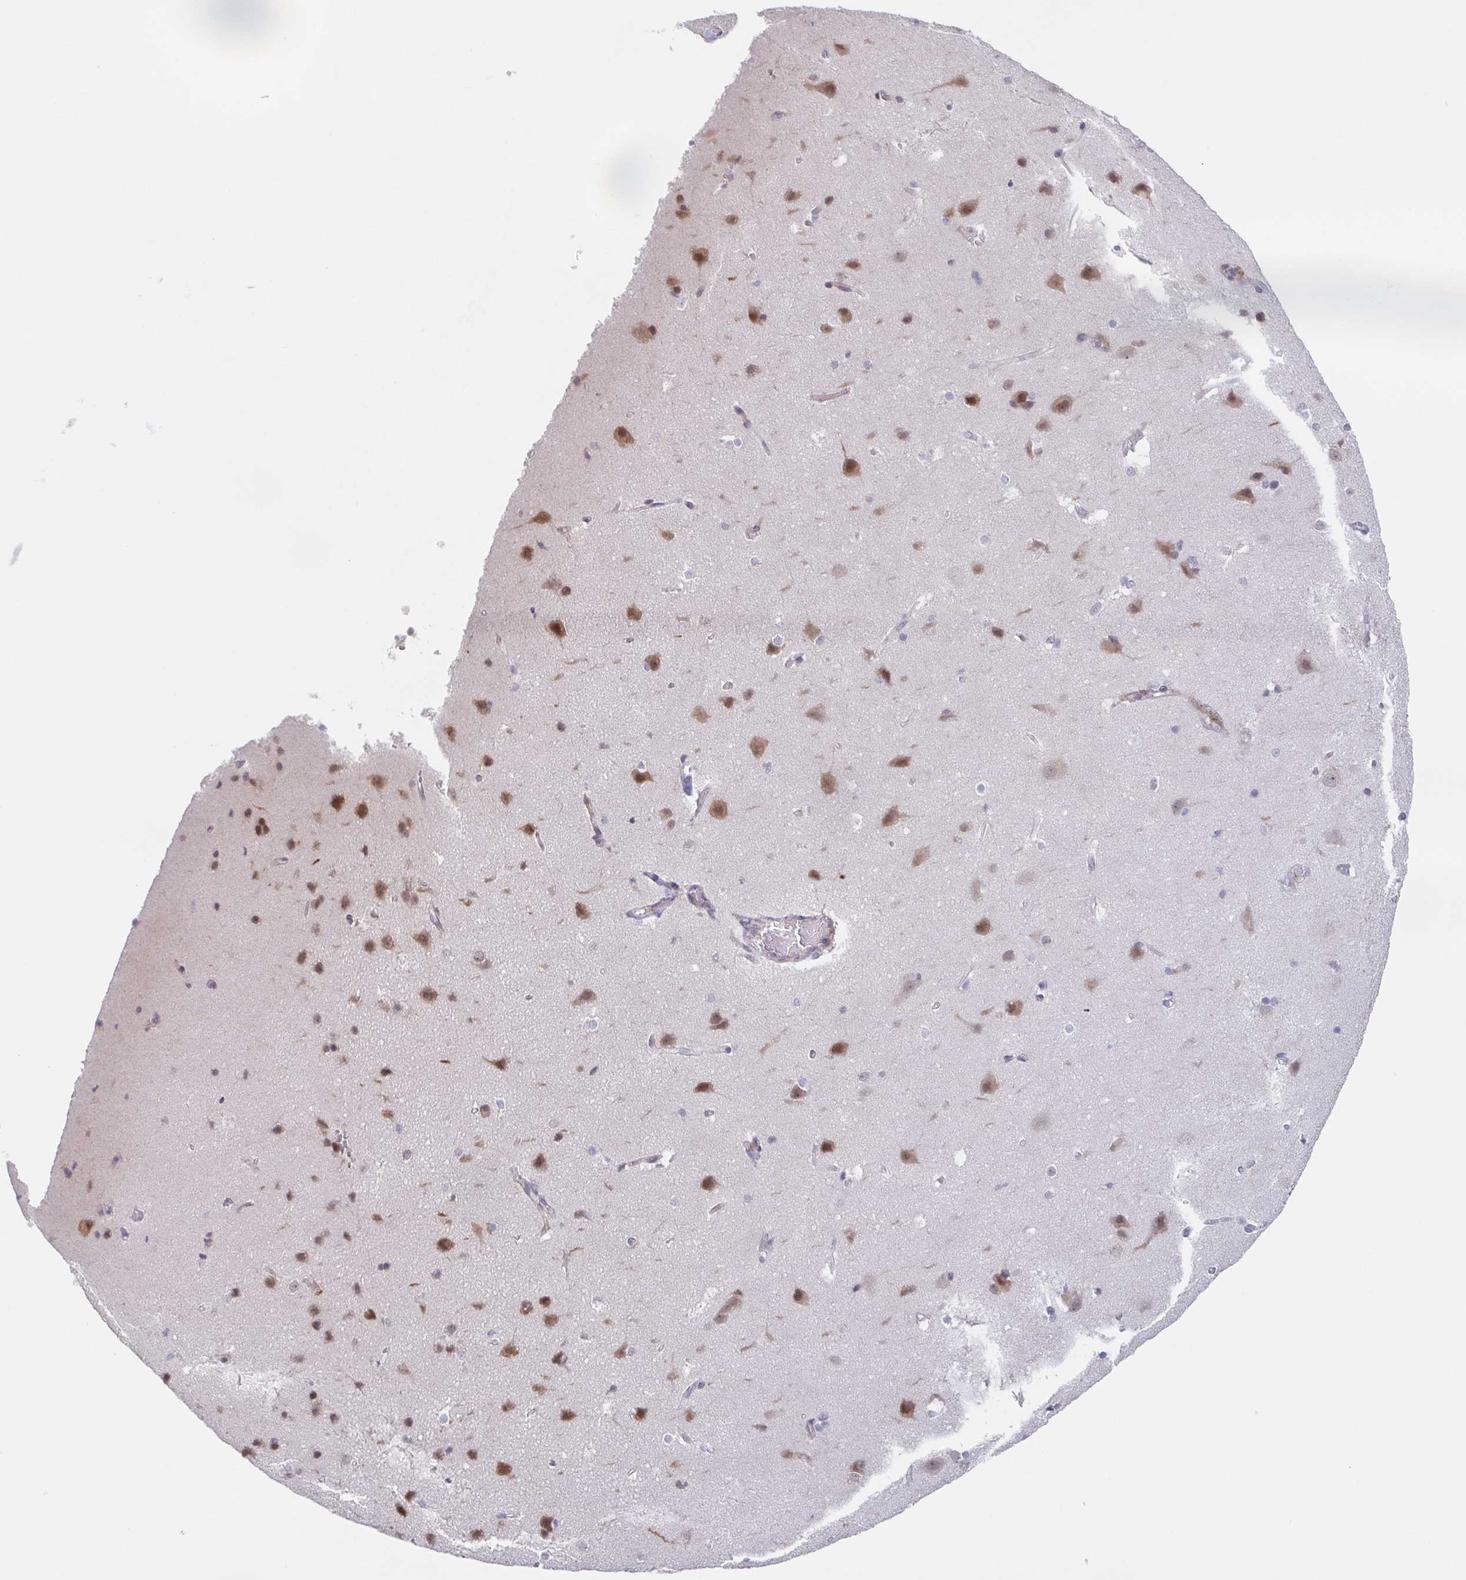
{"staining": {"intensity": "negative", "quantity": "none", "location": "none"}, "tissue": "cerebral cortex", "cell_type": "Endothelial cells", "image_type": "normal", "snomed": [{"axis": "morphology", "description": "Normal tissue, NOS"}, {"axis": "topography", "description": "Cerebral cortex"}], "caption": "Immunohistochemistry (IHC) micrograph of unremarkable cerebral cortex: human cerebral cortex stained with DAB (3,3'-diaminobenzidine) demonstrates no significant protein staining in endothelial cells.", "gene": "POU2F3", "patient": {"sex": "male", "age": 37}}